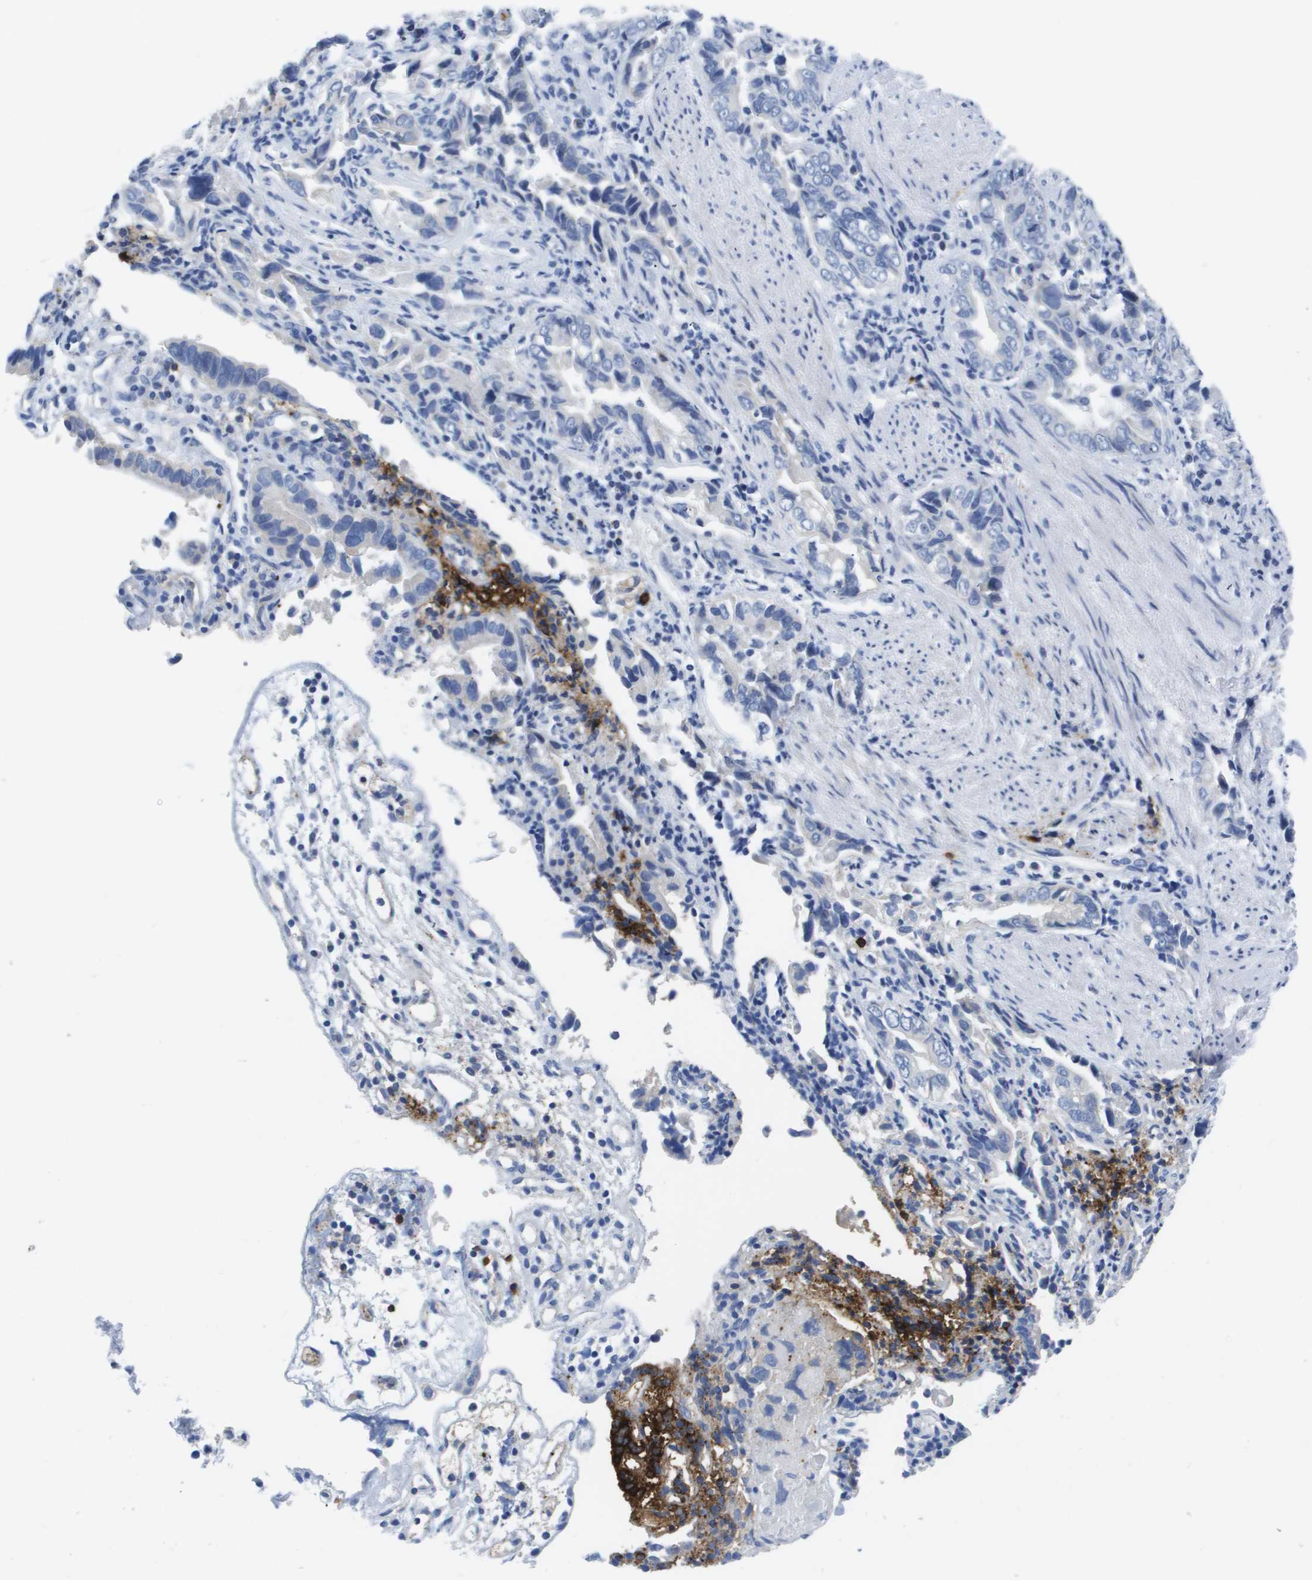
{"staining": {"intensity": "negative", "quantity": "none", "location": "none"}, "tissue": "liver cancer", "cell_type": "Tumor cells", "image_type": "cancer", "snomed": [{"axis": "morphology", "description": "Cholangiocarcinoma"}, {"axis": "topography", "description": "Liver"}], "caption": "Immunohistochemistry (IHC) of human cholangiocarcinoma (liver) displays no expression in tumor cells.", "gene": "MS4A1", "patient": {"sex": "female", "age": 79}}